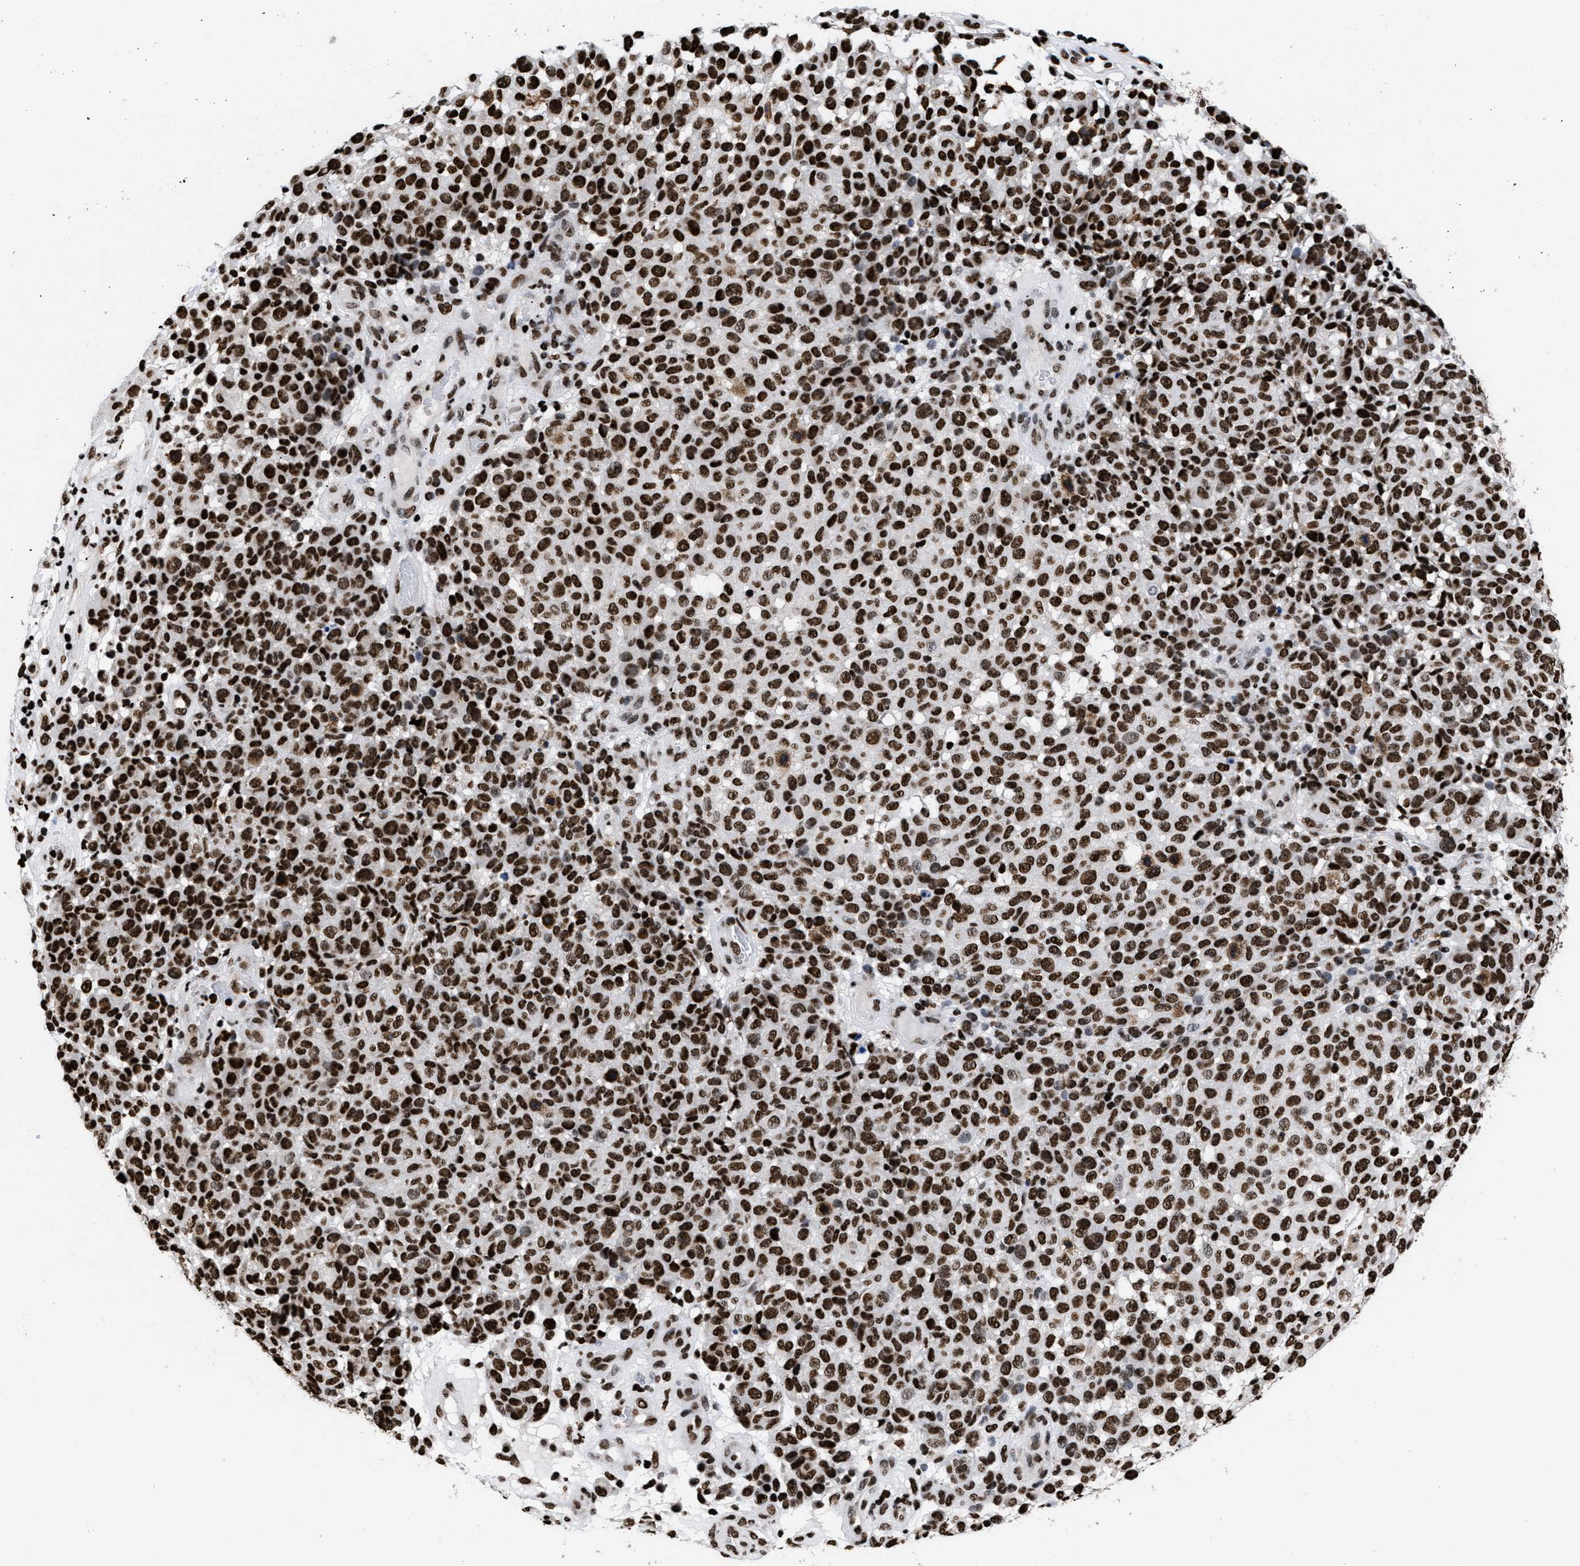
{"staining": {"intensity": "strong", "quantity": ">75%", "location": "nuclear"}, "tissue": "melanoma", "cell_type": "Tumor cells", "image_type": "cancer", "snomed": [{"axis": "morphology", "description": "Malignant melanoma, NOS"}, {"axis": "topography", "description": "Skin"}], "caption": "Malignant melanoma stained for a protein (brown) shows strong nuclear positive expression in about >75% of tumor cells.", "gene": "CALHM3", "patient": {"sex": "male", "age": 59}}